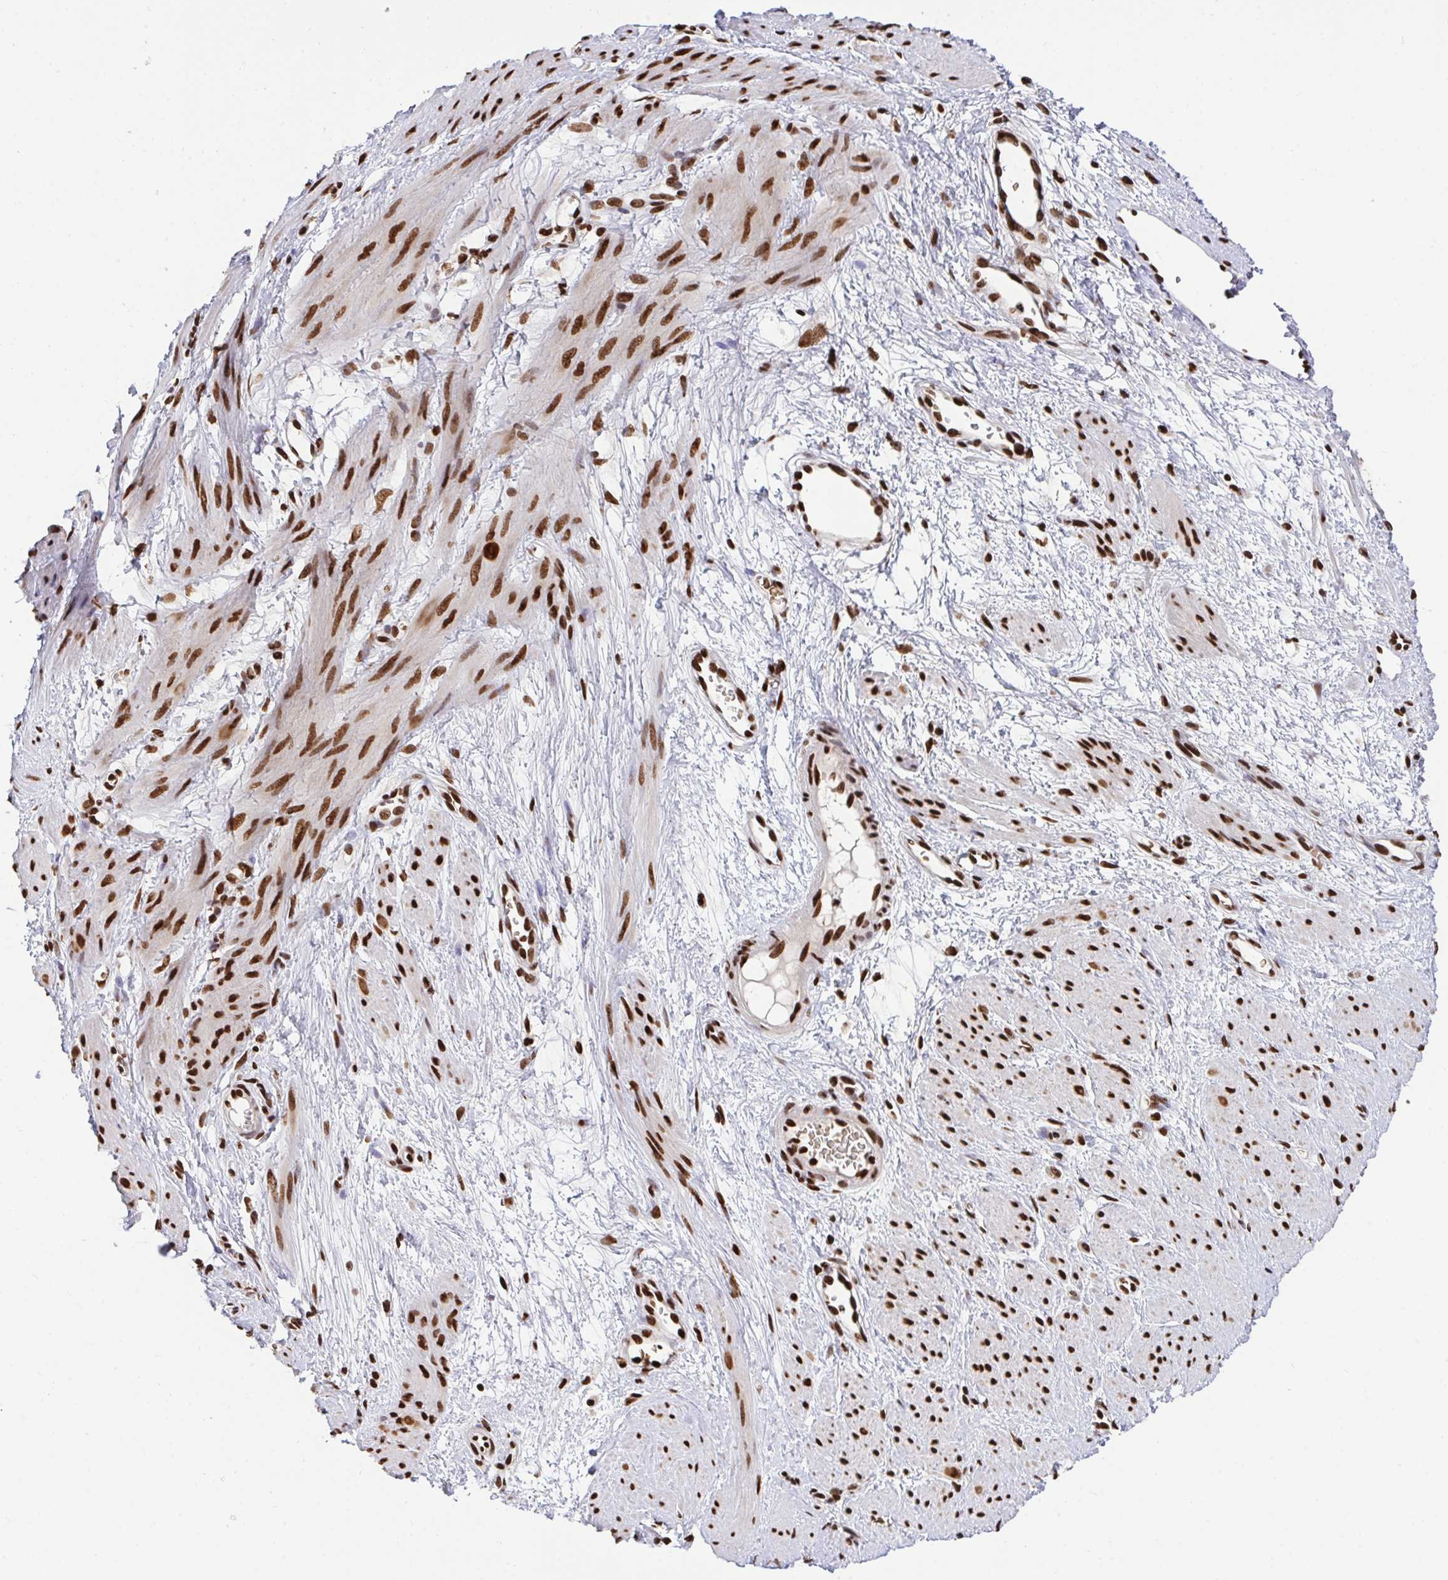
{"staining": {"intensity": "strong", "quantity": ">75%", "location": "nuclear"}, "tissue": "smooth muscle", "cell_type": "Smooth muscle cells", "image_type": "normal", "snomed": [{"axis": "morphology", "description": "Normal tissue, NOS"}, {"axis": "topography", "description": "Smooth muscle"}, {"axis": "topography", "description": "Uterus"}], "caption": "Immunohistochemistry (IHC) (DAB) staining of normal smooth muscle shows strong nuclear protein positivity in about >75% of smooth muscle cells. (Stains: DAB in brown, nuclei in blue, Microscopy: brightfield microscopy at high magnification).", "gene": "ENSG00000268083", "patient": {"sex": "female", "age": 39}}